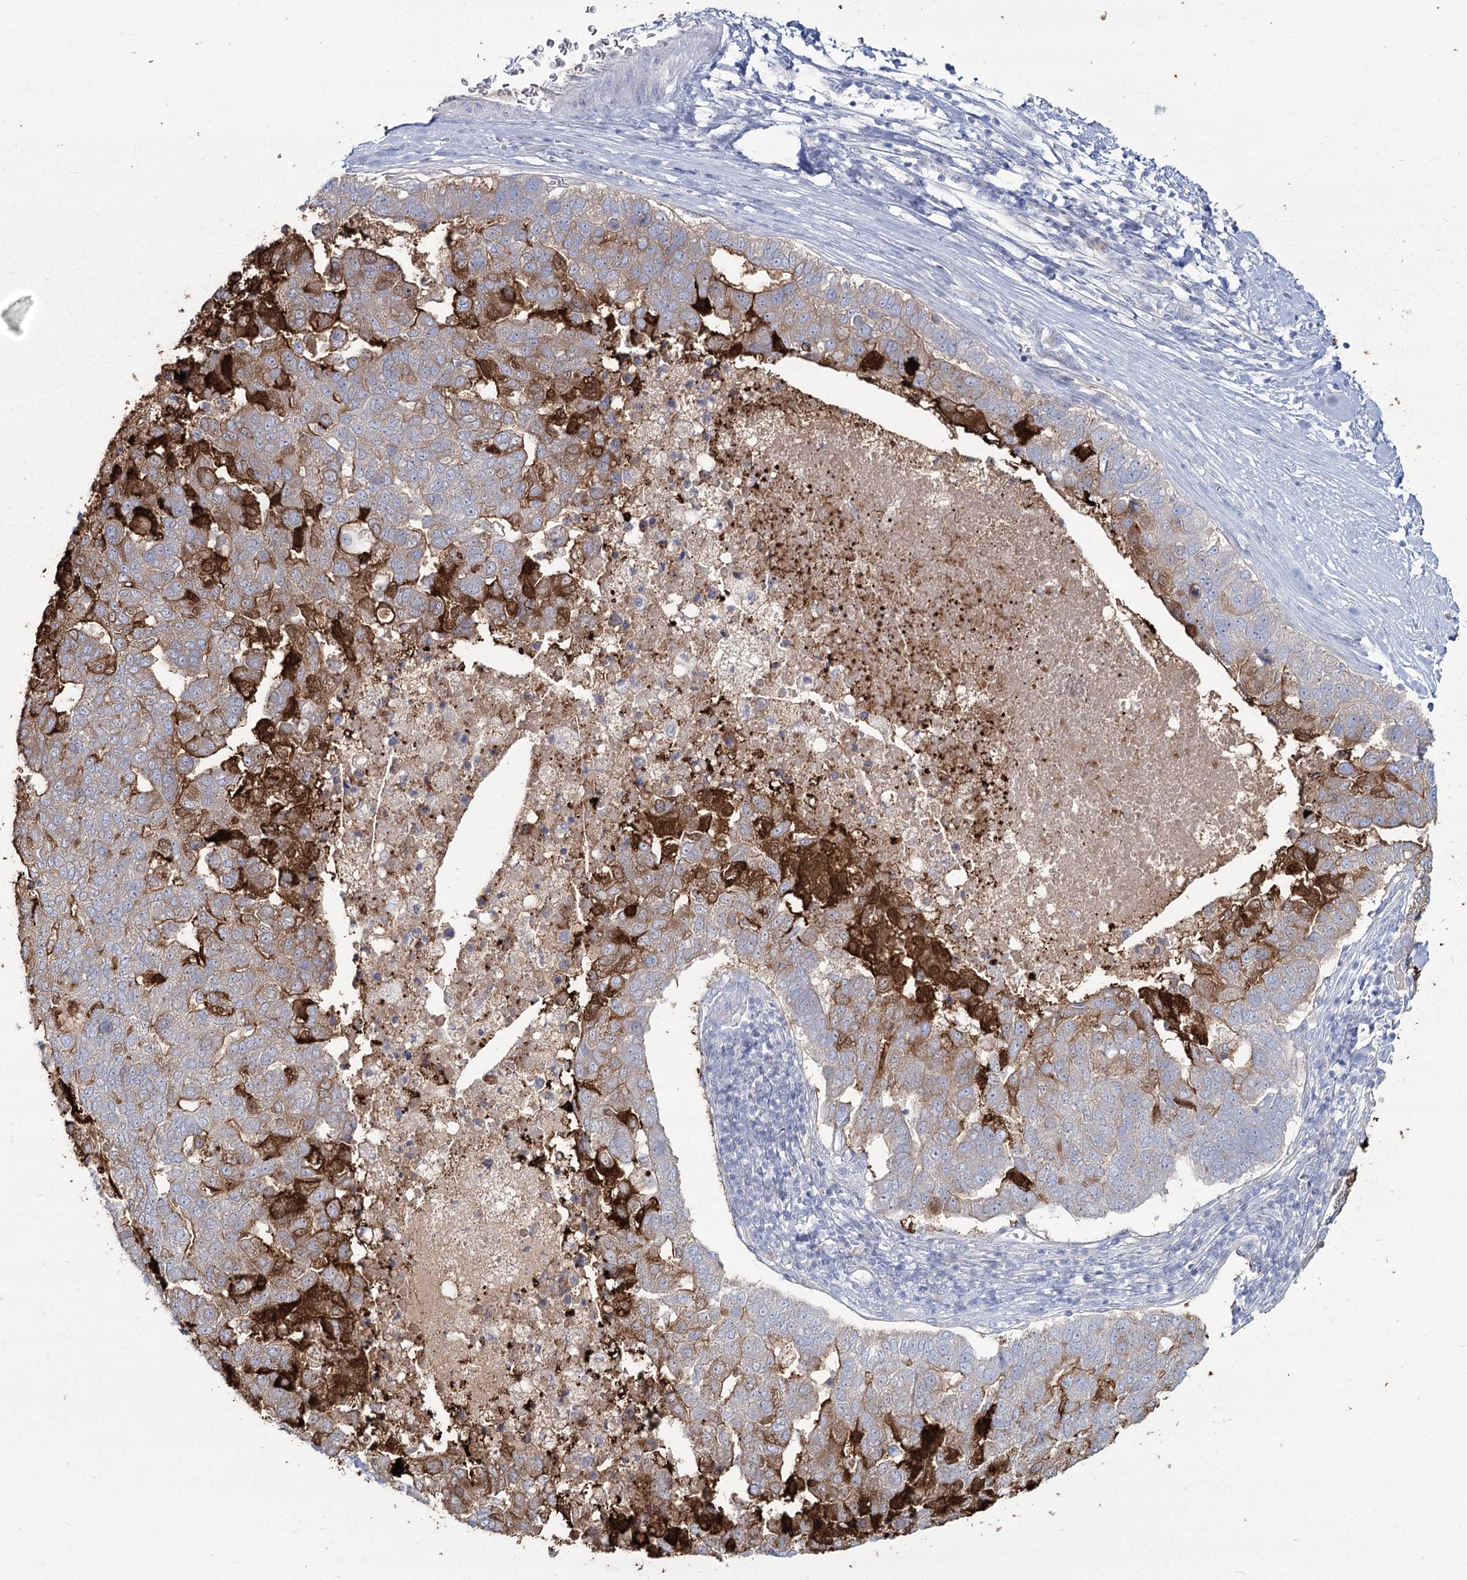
{"staining": {"intensity": "strong", "quantity": "<25%", "location": "cytoplasmic/membranous"}, "tissue": "pancreatic cancer", "cell_type": "Tumor cells", "image_type": "cancer", "snomed": [{"axis": "morphology", "description": "Adenocarcinoma, NOS"}, {"axis": "topography", "description": "Pancreas"}], "caption": "This is a histology image of IHC staining of pancreatic cancer (adenocarcinoma), which shows strong staining in the cytoplasmic/membranous of tumor cells.", "gene": "SLC6A19", "patient": {"sex": "female", "age": 61}}